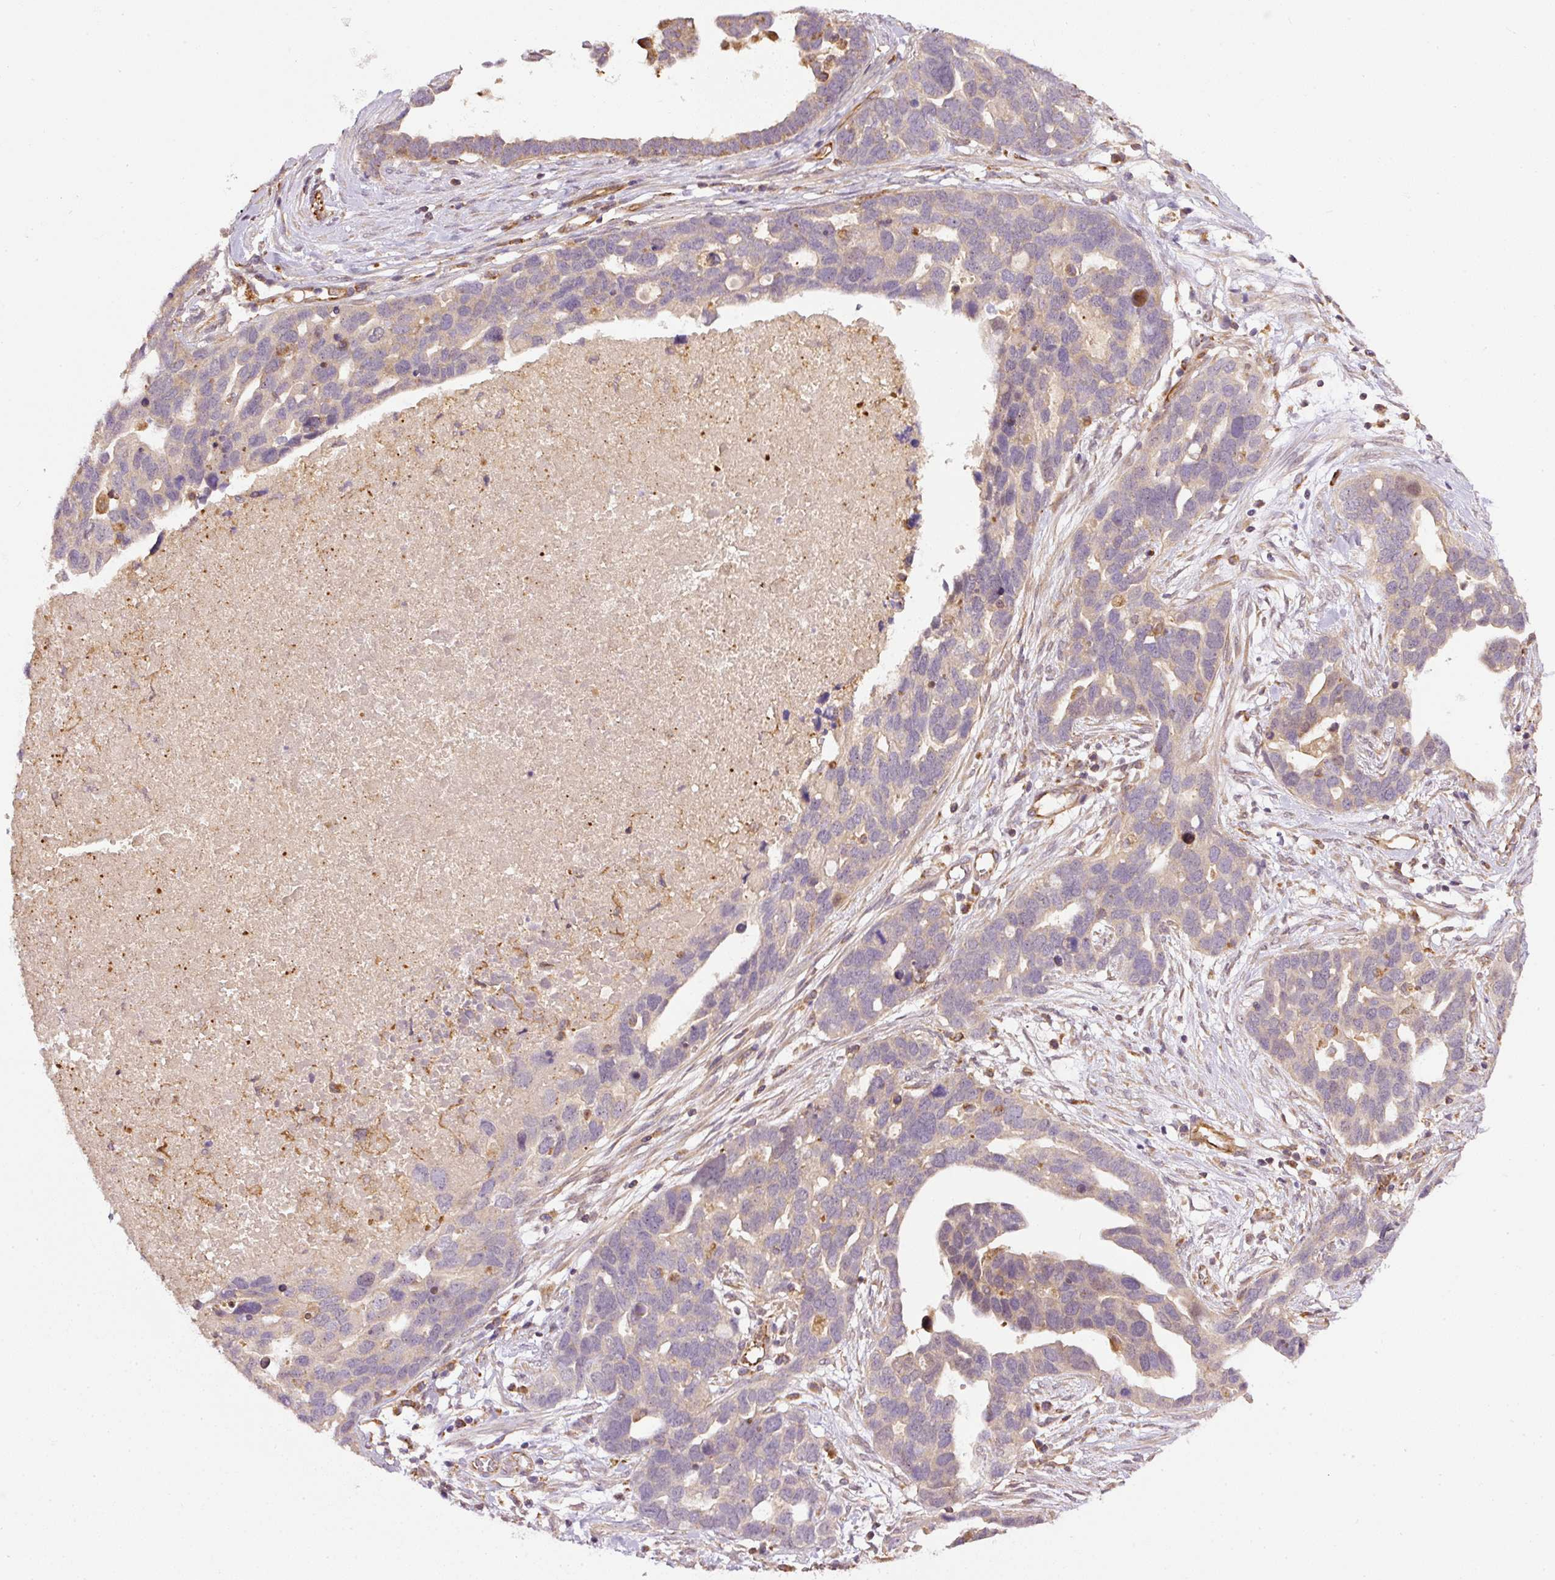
{"staining": {"intensity": "negative", "quantity": "none", "location": "none"}, "tissue": "ovarian cancer", "cell_type": "Tumor cells", "image_type": "cancer", "snomed": [{"axis": "morphology", "description": "Cystadenocarcinoma, serous, NOS"}, {"axis": "topography", "description": "Ovary"}], "caption": "This is an IHC photomicrograph of ovarian cancer. There is no positivity in tumor cells.", "gene": "PCK2", "patient": {"sex": "female", "age": 54}}